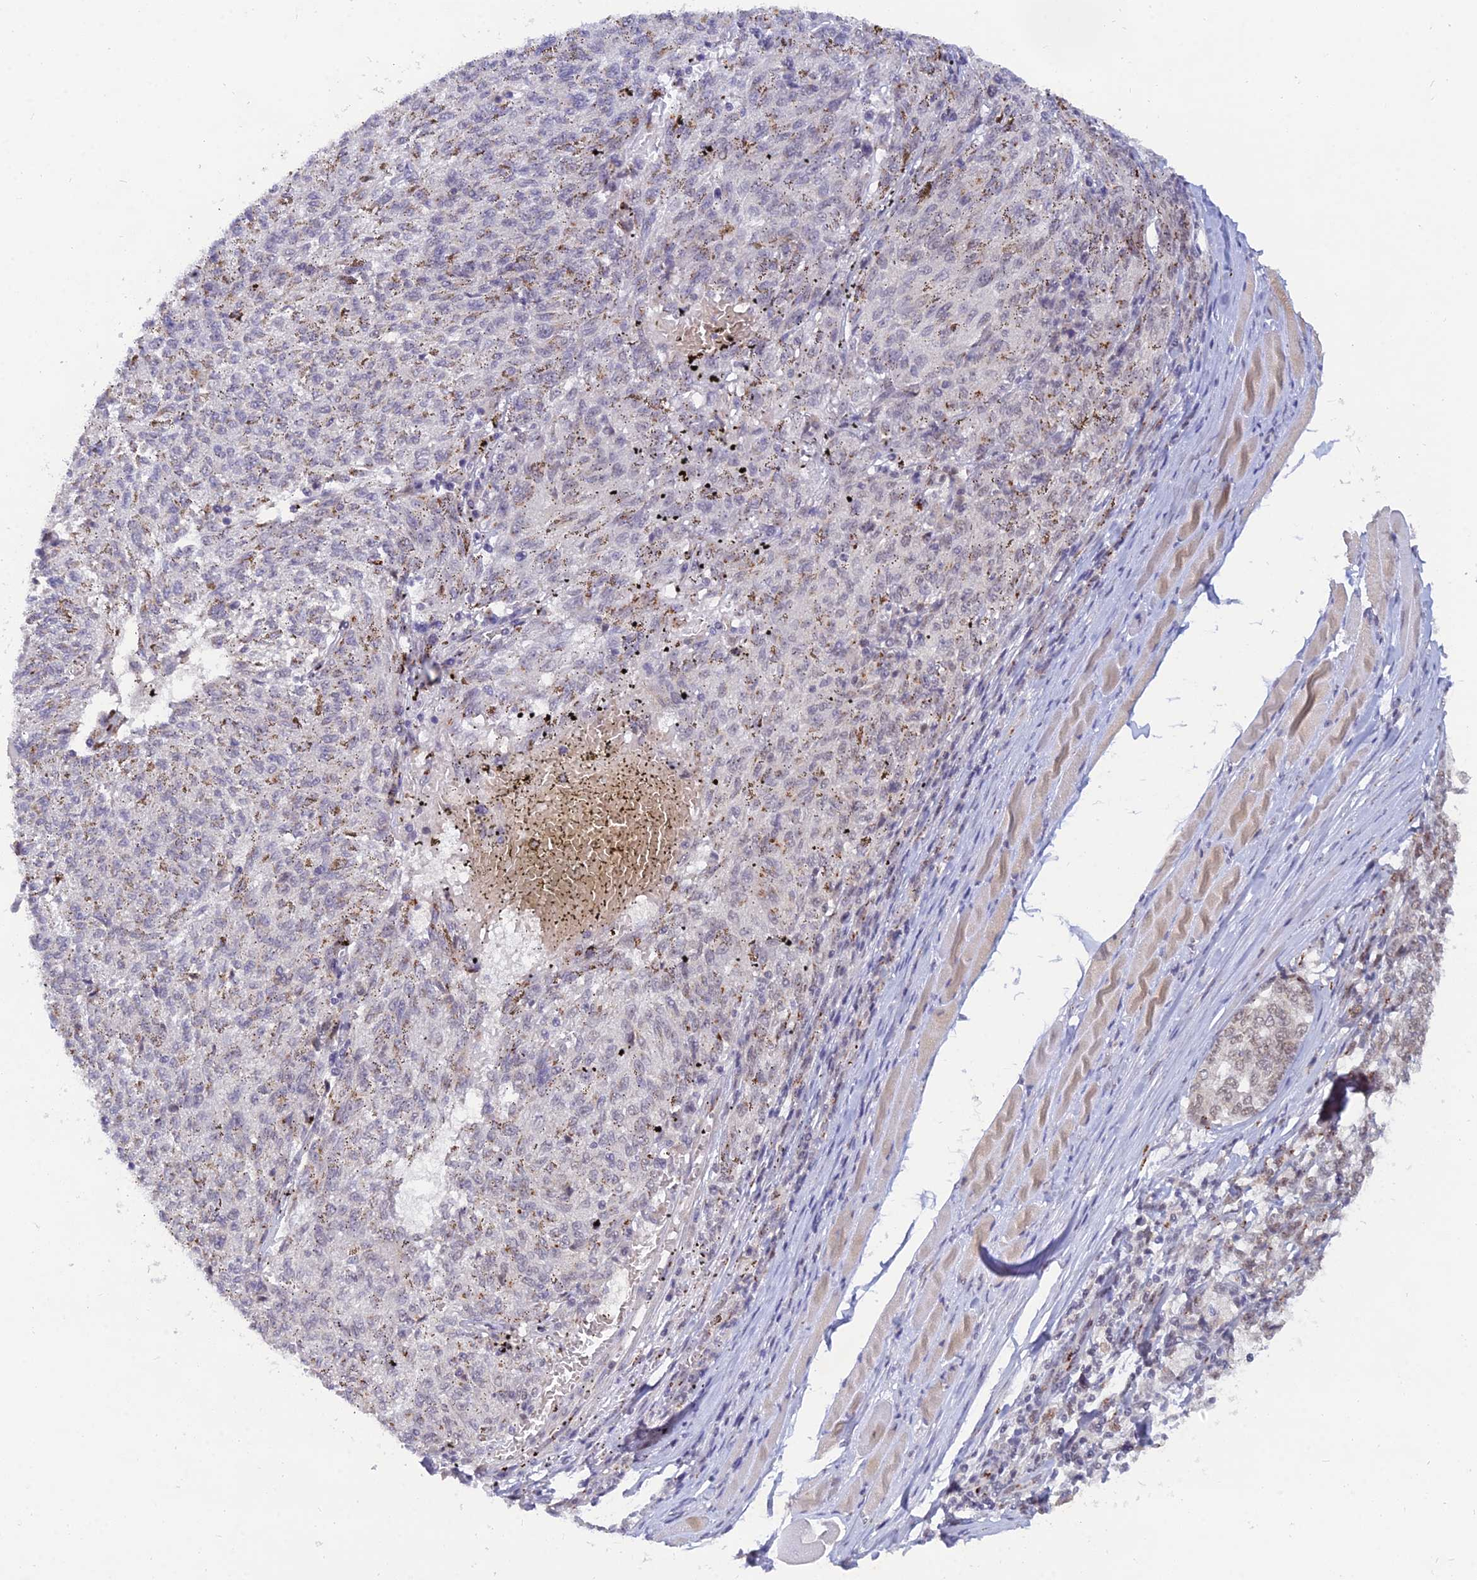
{"staining": {"intensity": "weak", "quantity": "25%-75%", "location": "cytoplasmic/membranous,nuclear"}, "tissue": "melanoma", "cell_type": "Tumor cells", "image_type": "cancer", "snomed": [{"axis": "morphology", "description": "Malignant melanoma, NOS"}, {"axis": "topography", "description": "Skin"}], "caption": "Tumor cells exhibit low levels of weak cytoplasmic/membranous and nuclear expression in approximately 25%-75% of cells in human malignant melanoma.", "gene": "THOC3", "patient": {"sex": "female", "age": 72}}